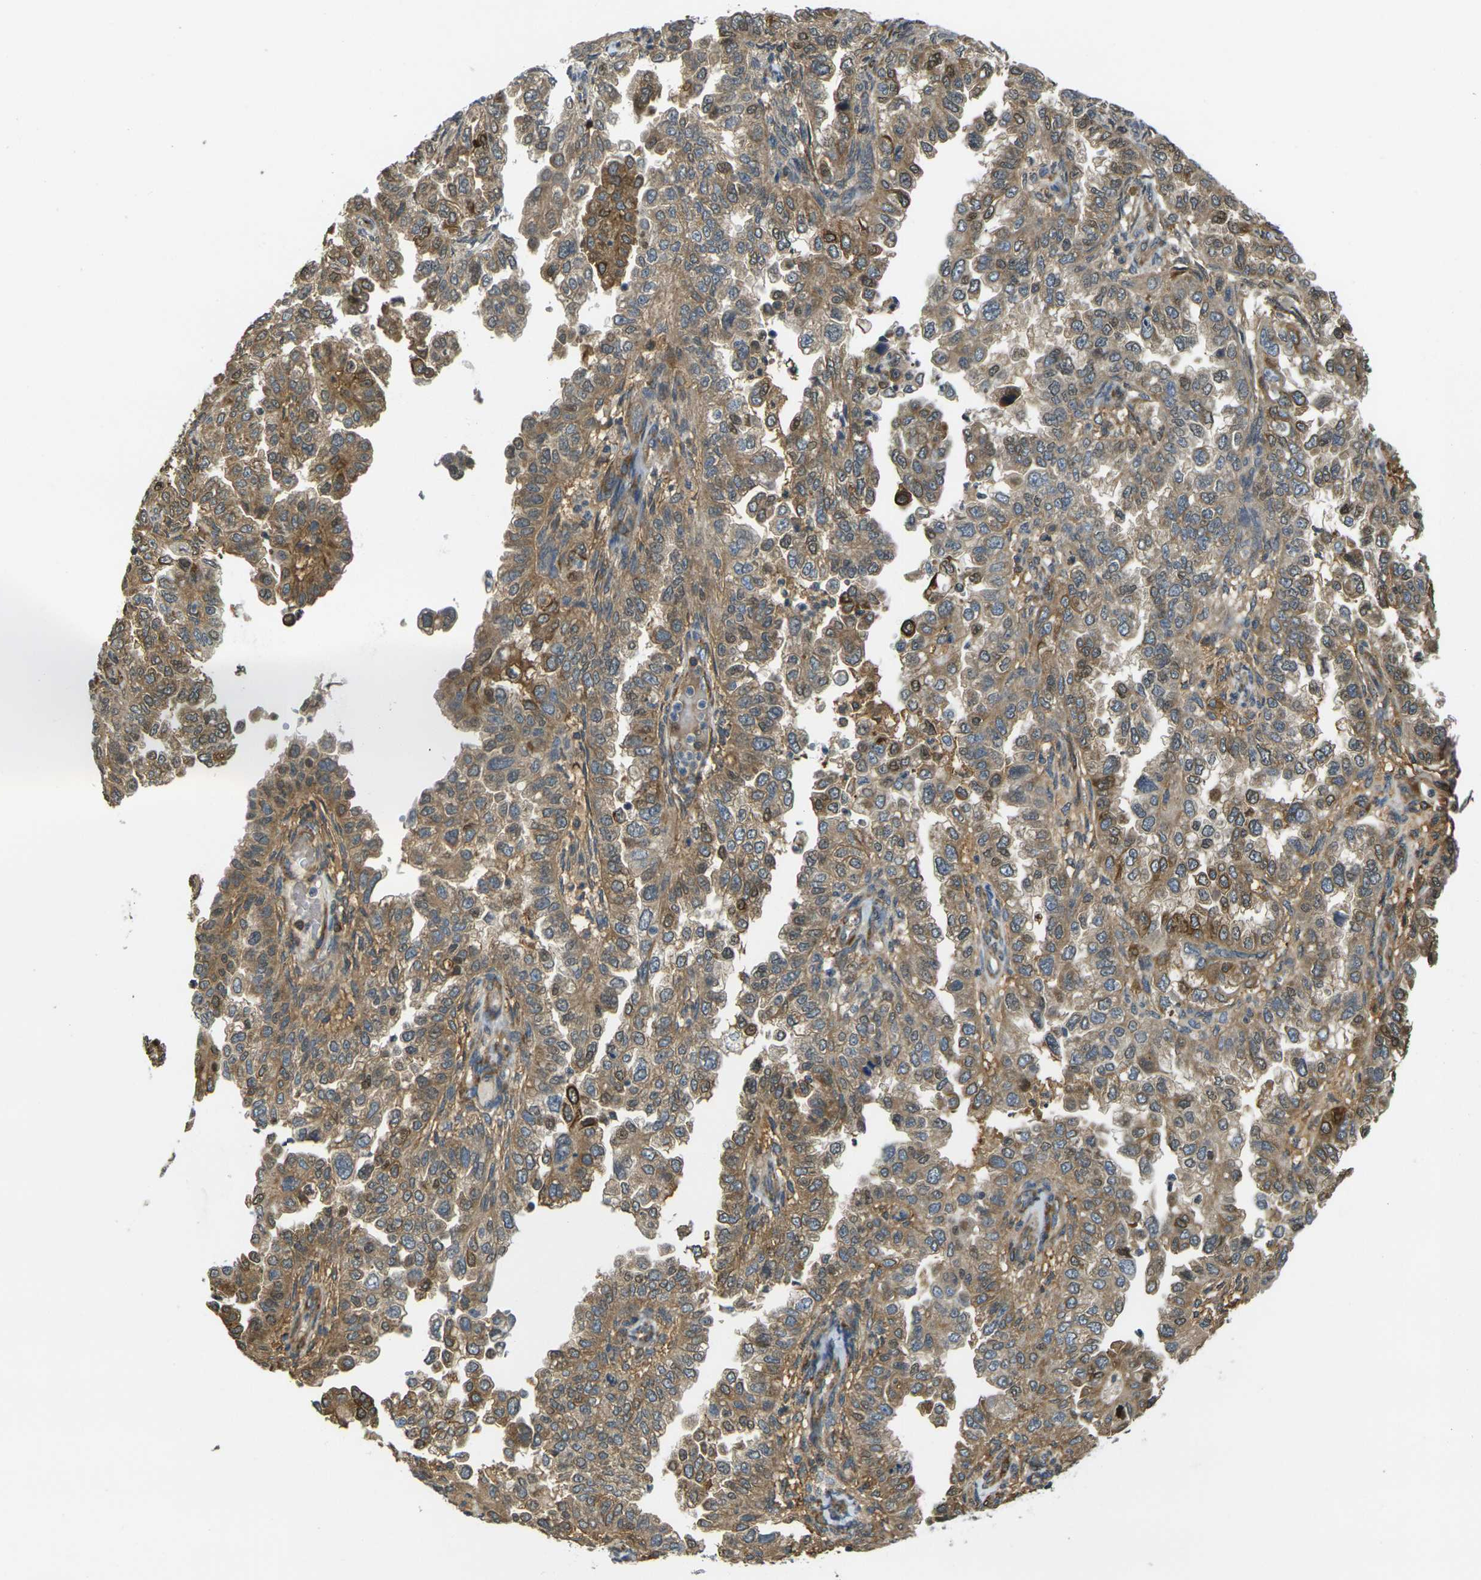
{"staining": {"intensity": "moderate", "quantity": ">75%", "location": "cytoplasmic/membranous"}, "tissue": "endometrial cancer", "cell_type": "Tumor cells", "image_type": "cancer", "snomed": [{"axis": "morphology", "description": "Adenocarcinoma, NOS"}, {"axis": "topography", "description": "Endometrium"}], "caption": "Human endometrial cancer (adenocarcinoma) stained with a brown dye reveals moderate cytoplasmic/membranous positive expression in about >75% of tumor cells.", "gene": "CAST", "patient": {"sex": "female", "age": 85}}